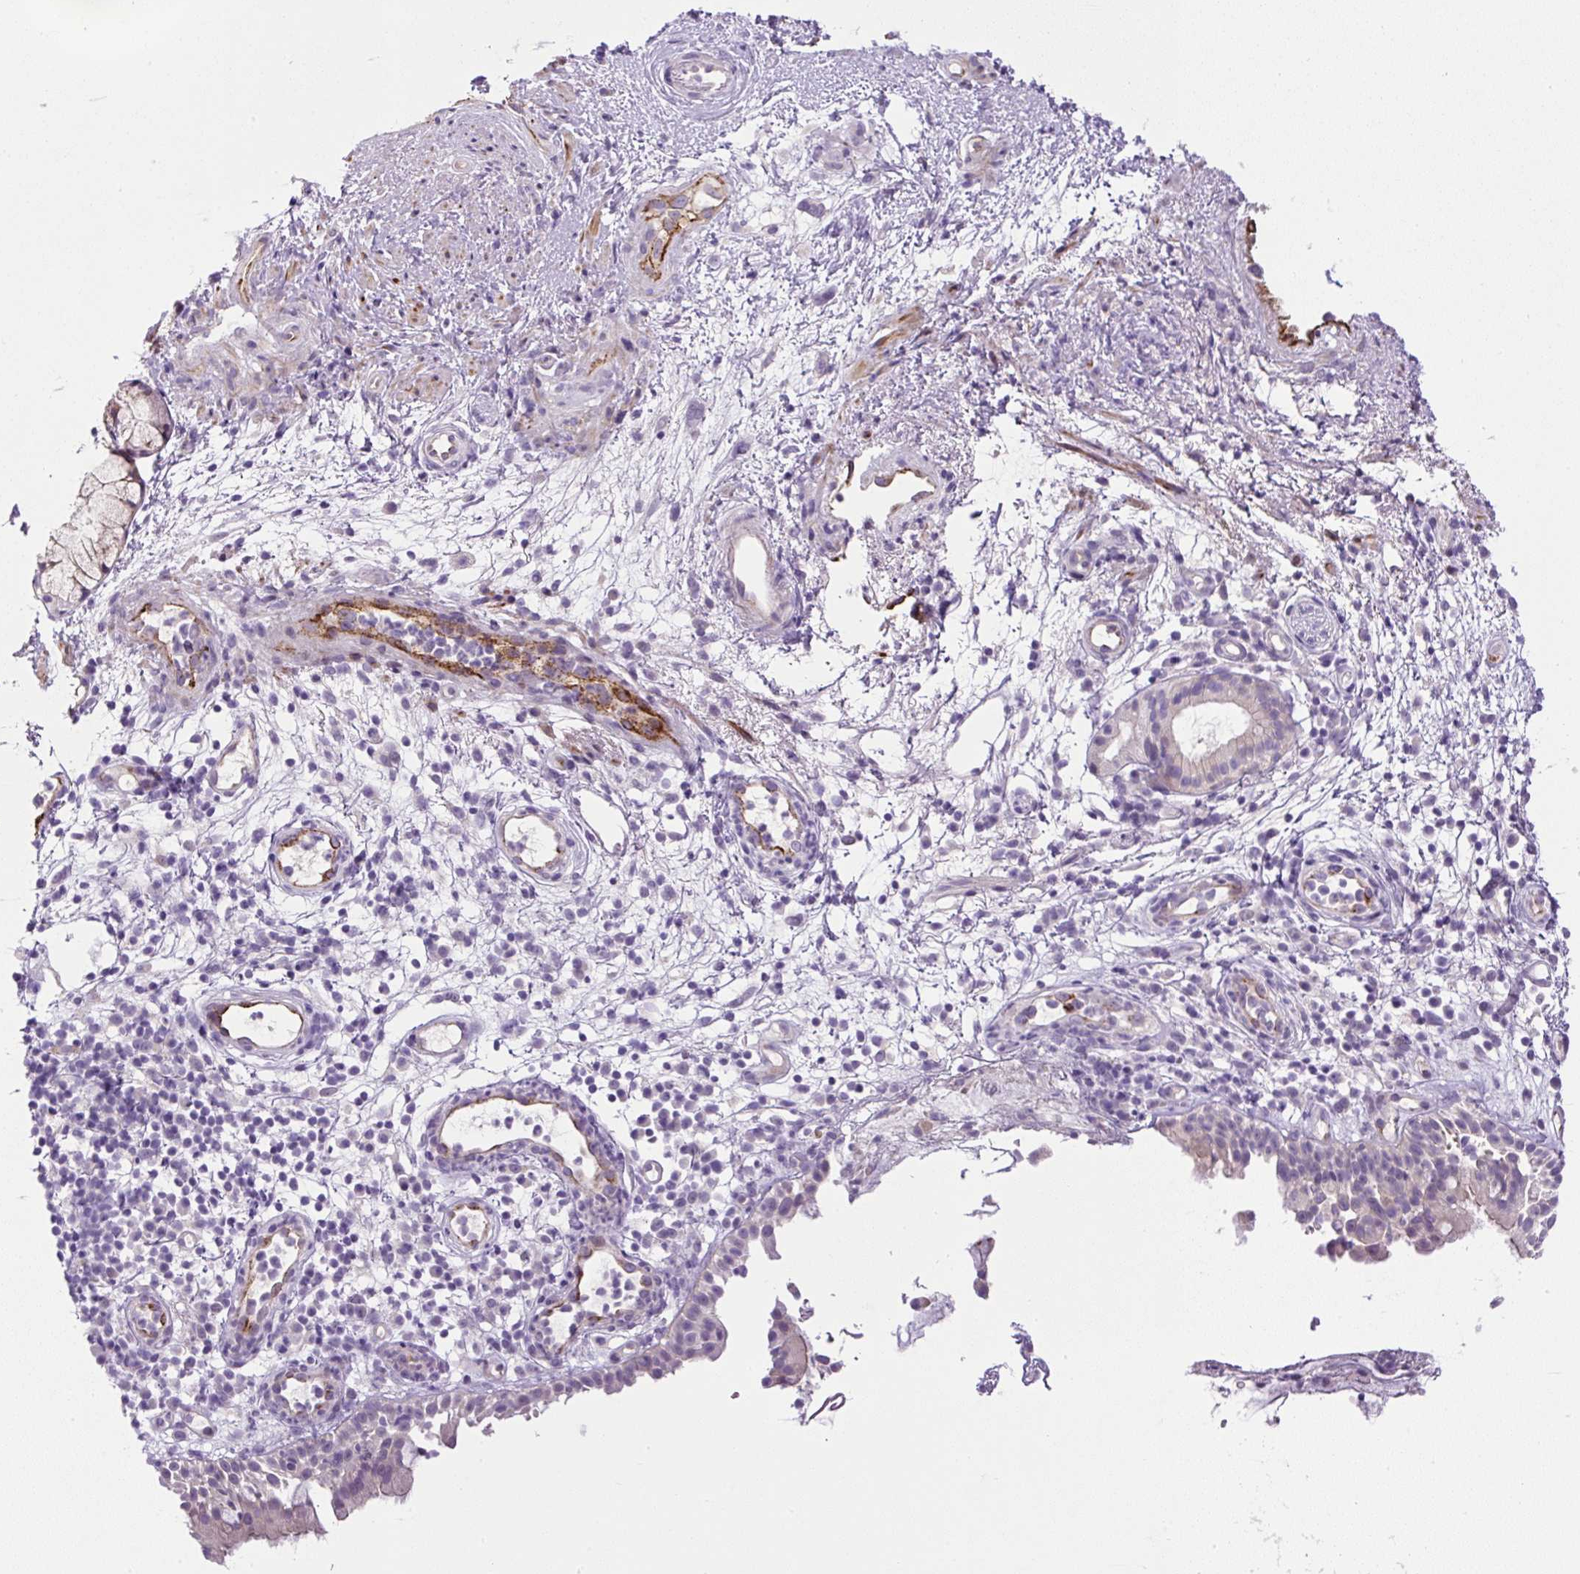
{"staining": {"intensity": "moderate", "quantity": "<25%", "location": "cytoplasmic/membranous"}, "tissue": "nasopharynx", "cell_type": "Respiratory epithelial cells", "image_type": "normal", "snomed": [{"axis": "morphology", "description": "Normal tissue, NOS"}, {"axis": "morphology", "description": "Inflammation, NOS"}, {"axis": "topography", "description": "Nasopharynx"}], "caption": "An image showing moderate cytoplasmic/membranous expression in about <25% of respiratory epithelial cells in normal nasopharynx, as visualized by brown immunohistochemical staining.", "gene": "LEFTY1", "patient": {"sex": "male", "age": 54}}